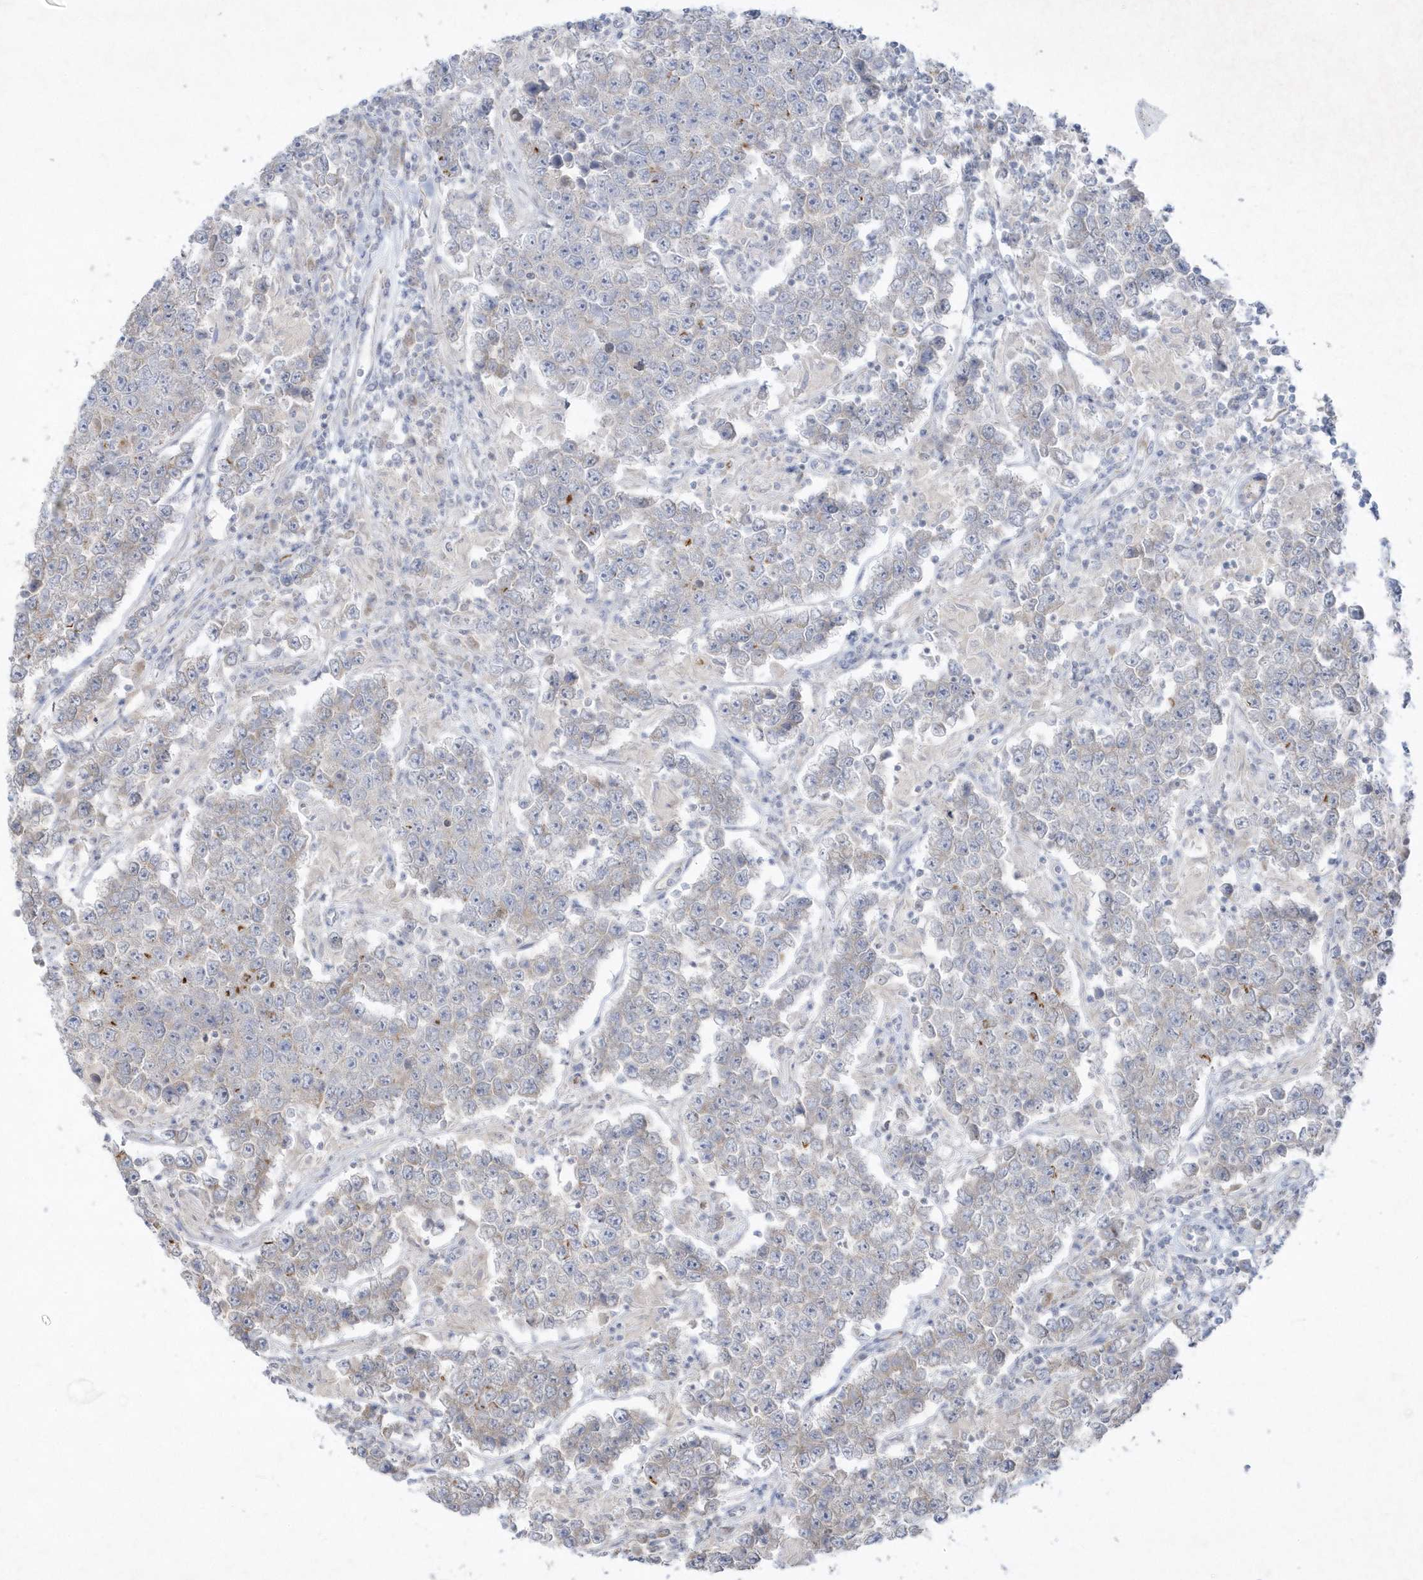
{"staining": {"intensity": "negative", "quantity": "none", "location": "none"}, "tissue": "testis cancer", "cell_type": "Tumor cells", "image_type": "cancer", "snomed": [{"axis": "morphology", "description": "Normal tissue, NOS"}, {"axis": "morphology", "description": "Urothelial carcinoma, High grade"}, {"axis": "morphology", "description": "Seminoma, NOS"}, {"axis": "morphology", "description": "Carcinoma, Embryonal, NOS"}, {"axis": "topography", "description": "Urinary bladder"}, {"axis": "topography", "description": "Testis"}], "caption": "An image of testis embryonal carcinoma stained for a protein exhibits no brown staining in tumor cells.", "gene": "LARS1", "patient": {"sex": "male", "age": 41}}